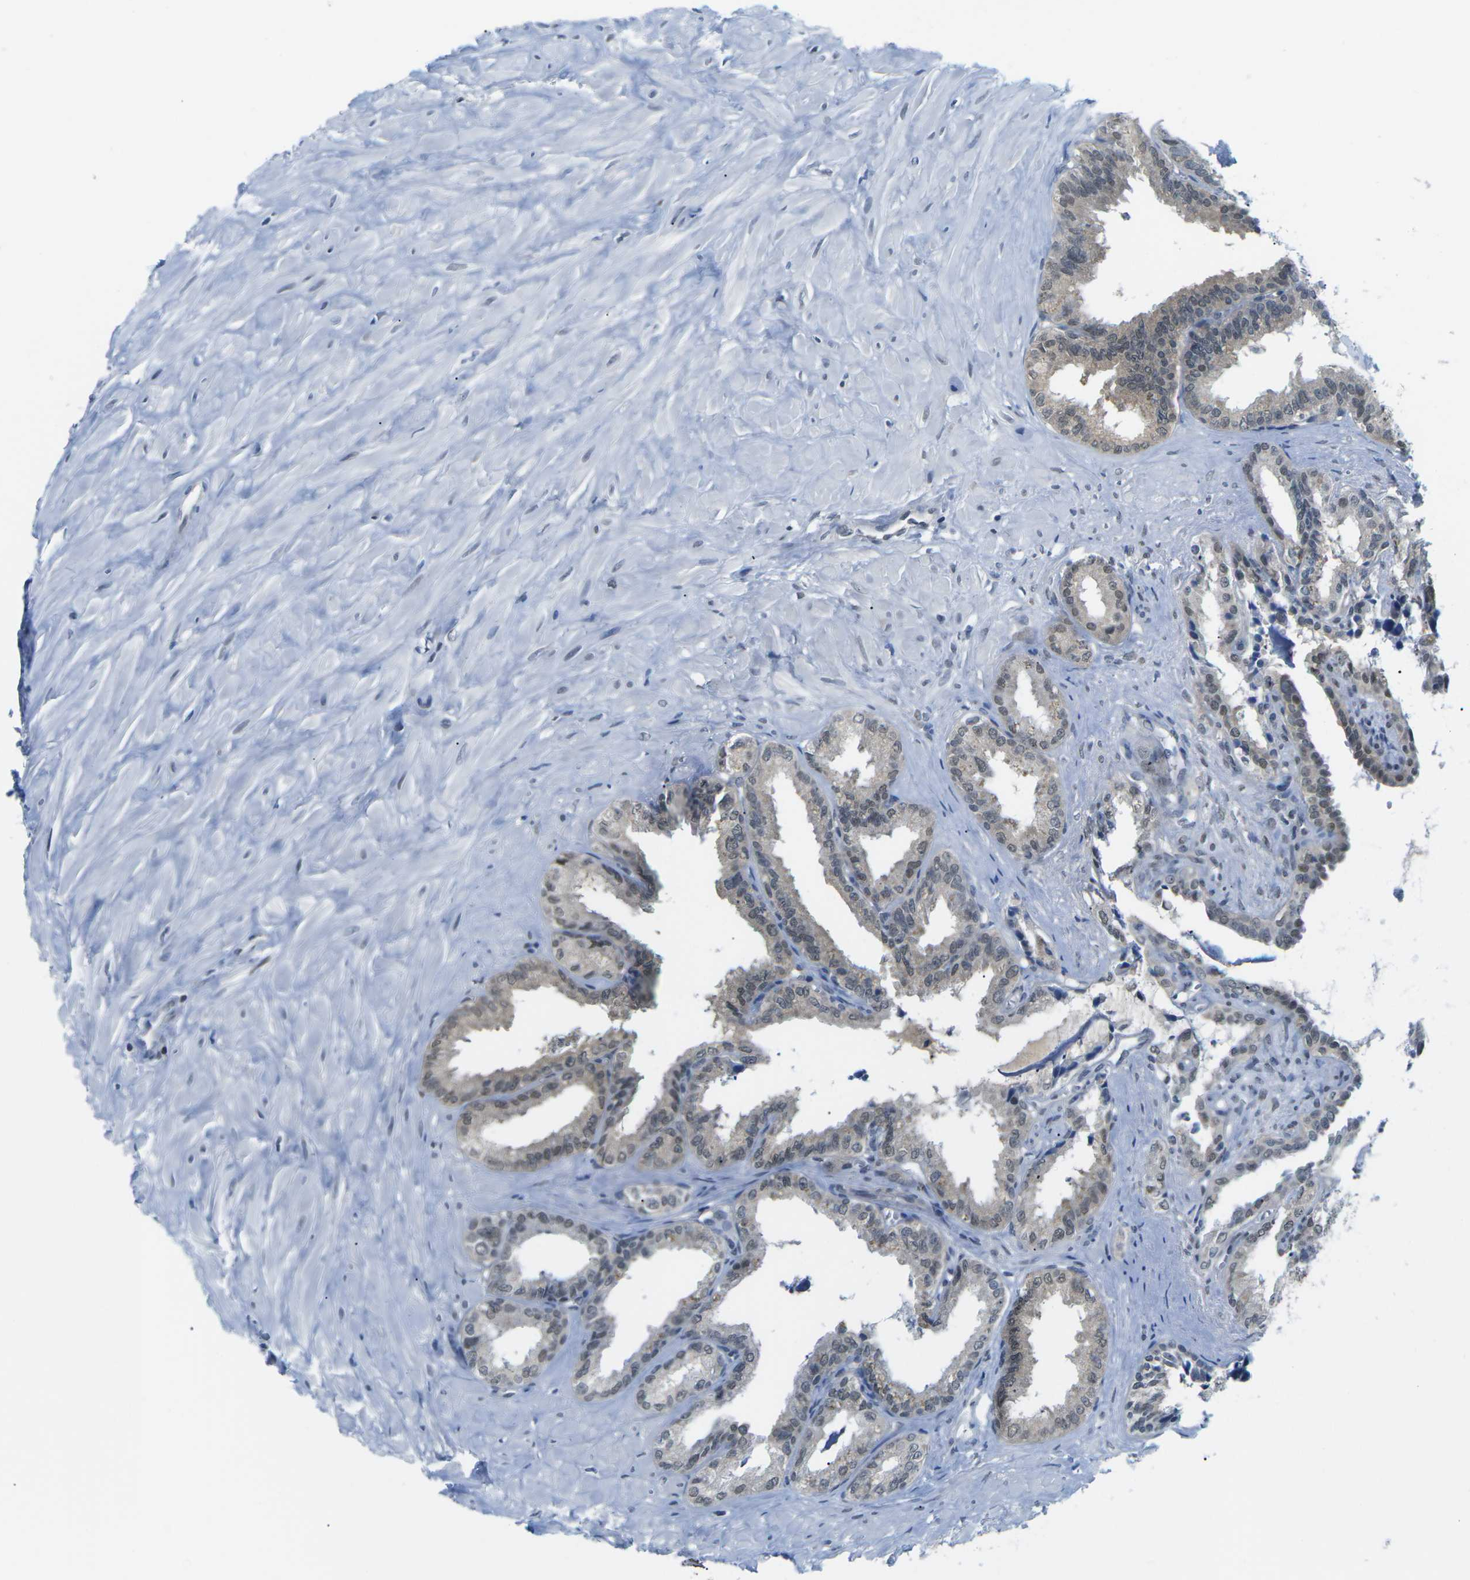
{"staining": {"intensity": "moderate", "quantity": "<25%", "location": "cytoplasmic/membranous,nuclear"}, "tissue": "seminal vesicle", "cell_type": "Glandular cells", "image_type": "normal", "snomed": [{"axis": "morphology", "description": "Normal tissue, NOS"}, {"axis": "topography", "description": "Seminal veicle"}], "caption": "Immunohistochemistry (IHC) histopathology image of benign seminal vesicle: human seminal vesicle stained using immunohistochemistry (IHC) displays low levels of moderate protein expression localized specifically in the cytoplasmic/membranous,nuclear of glandular cells, appearing as a cytoplasmic/membranous,nuclear brown color.", "gene": "UBA7", "patient": {"sex": "male", "age": 64}}